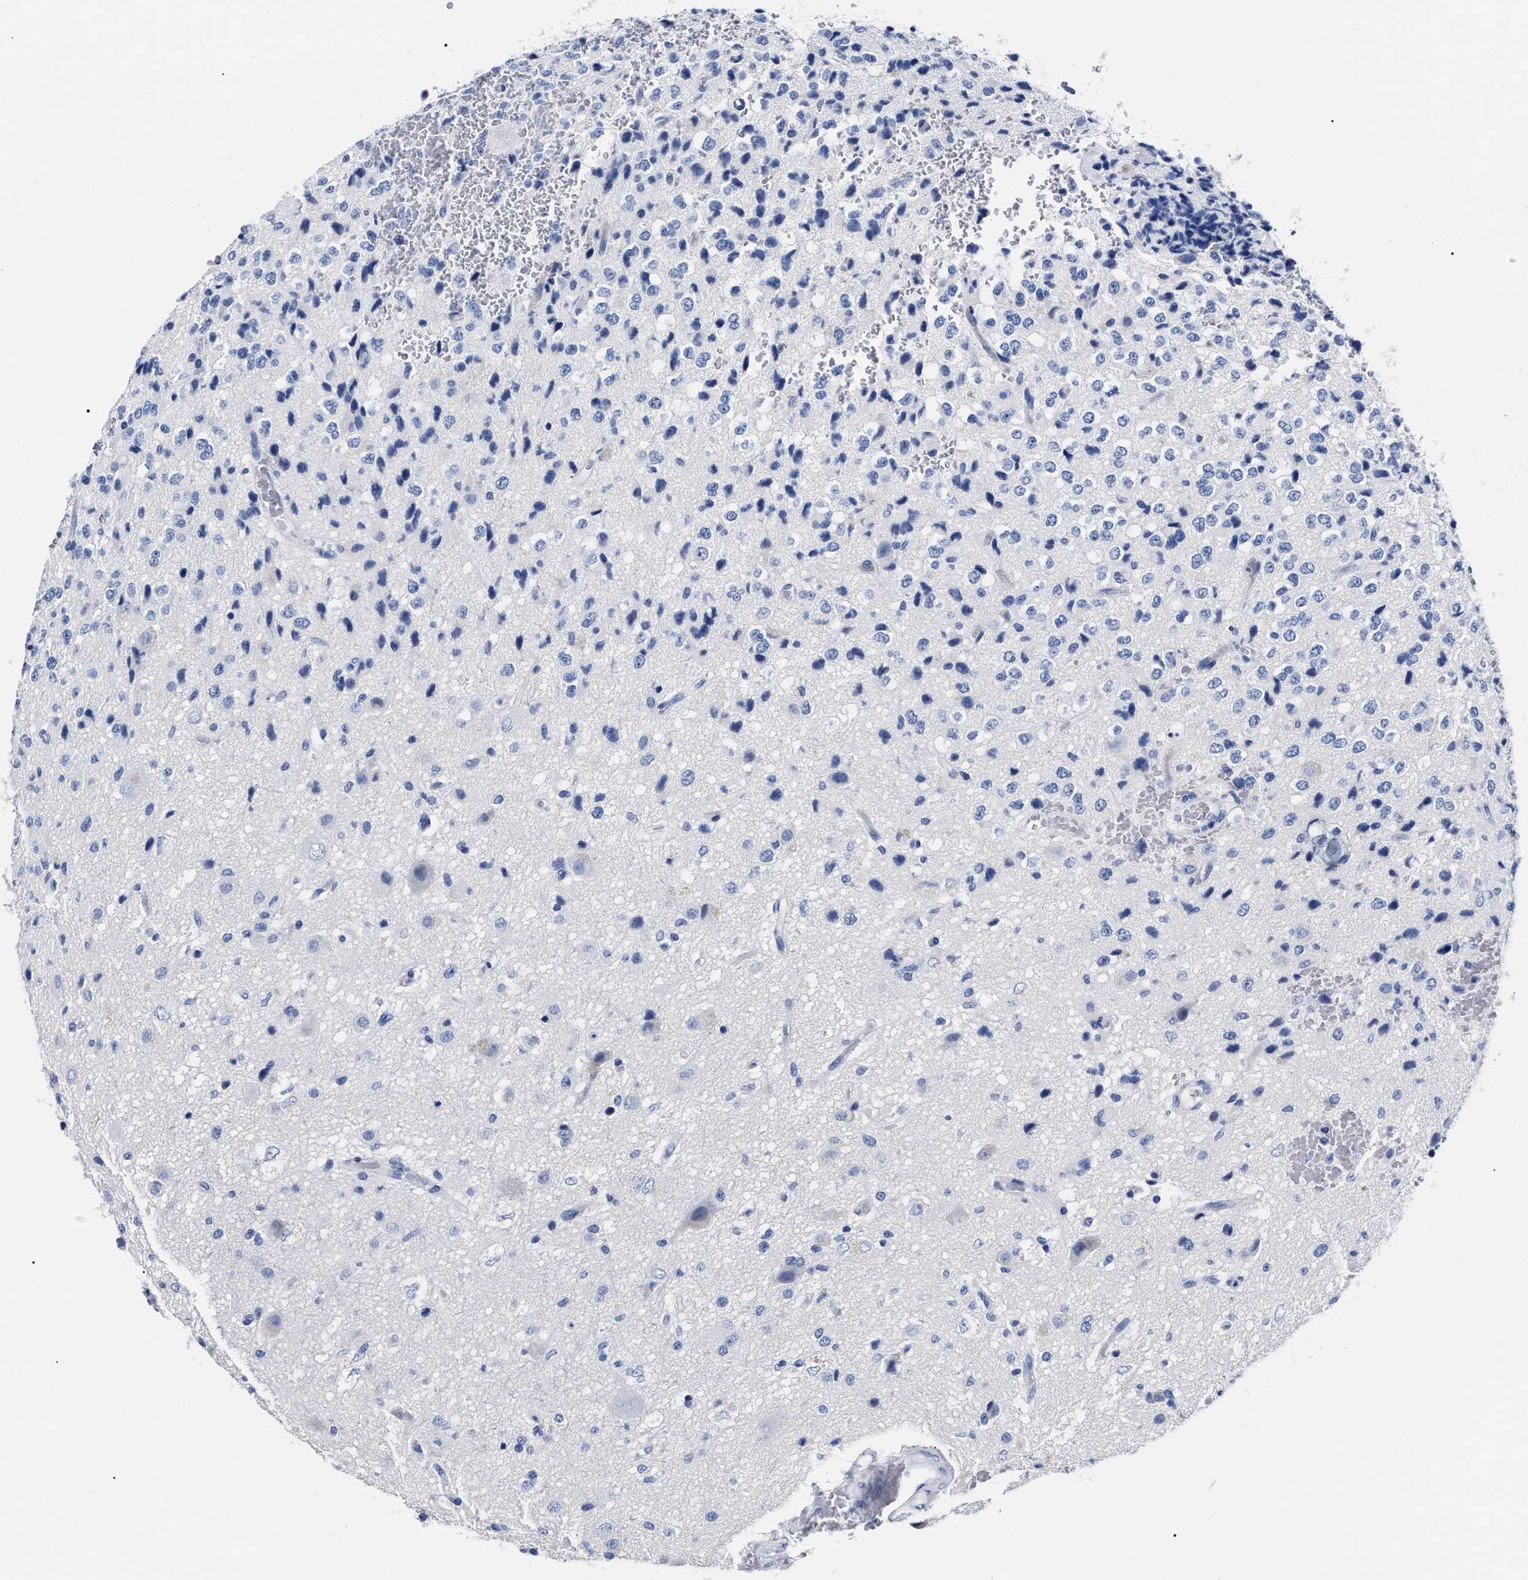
{"staining": {"intensity": "negative", "quantity": "none", "location": "none"}, "tissue": "glioma", "cell_type": "Tumor cells", "image_type": "cancer", "snomed": [{"axis": "morphology", "description": "Glioma, malignant, High grade"}, {"axis": "topography", "description": "pancreas cauda"}], "caption": "DAB immunohistochemical staining of high-grade glioma (malignant) reveals no significant positivity in tumor cells.", "gene": "ALPG", "patient": {"sex": "male", "age": 60}}